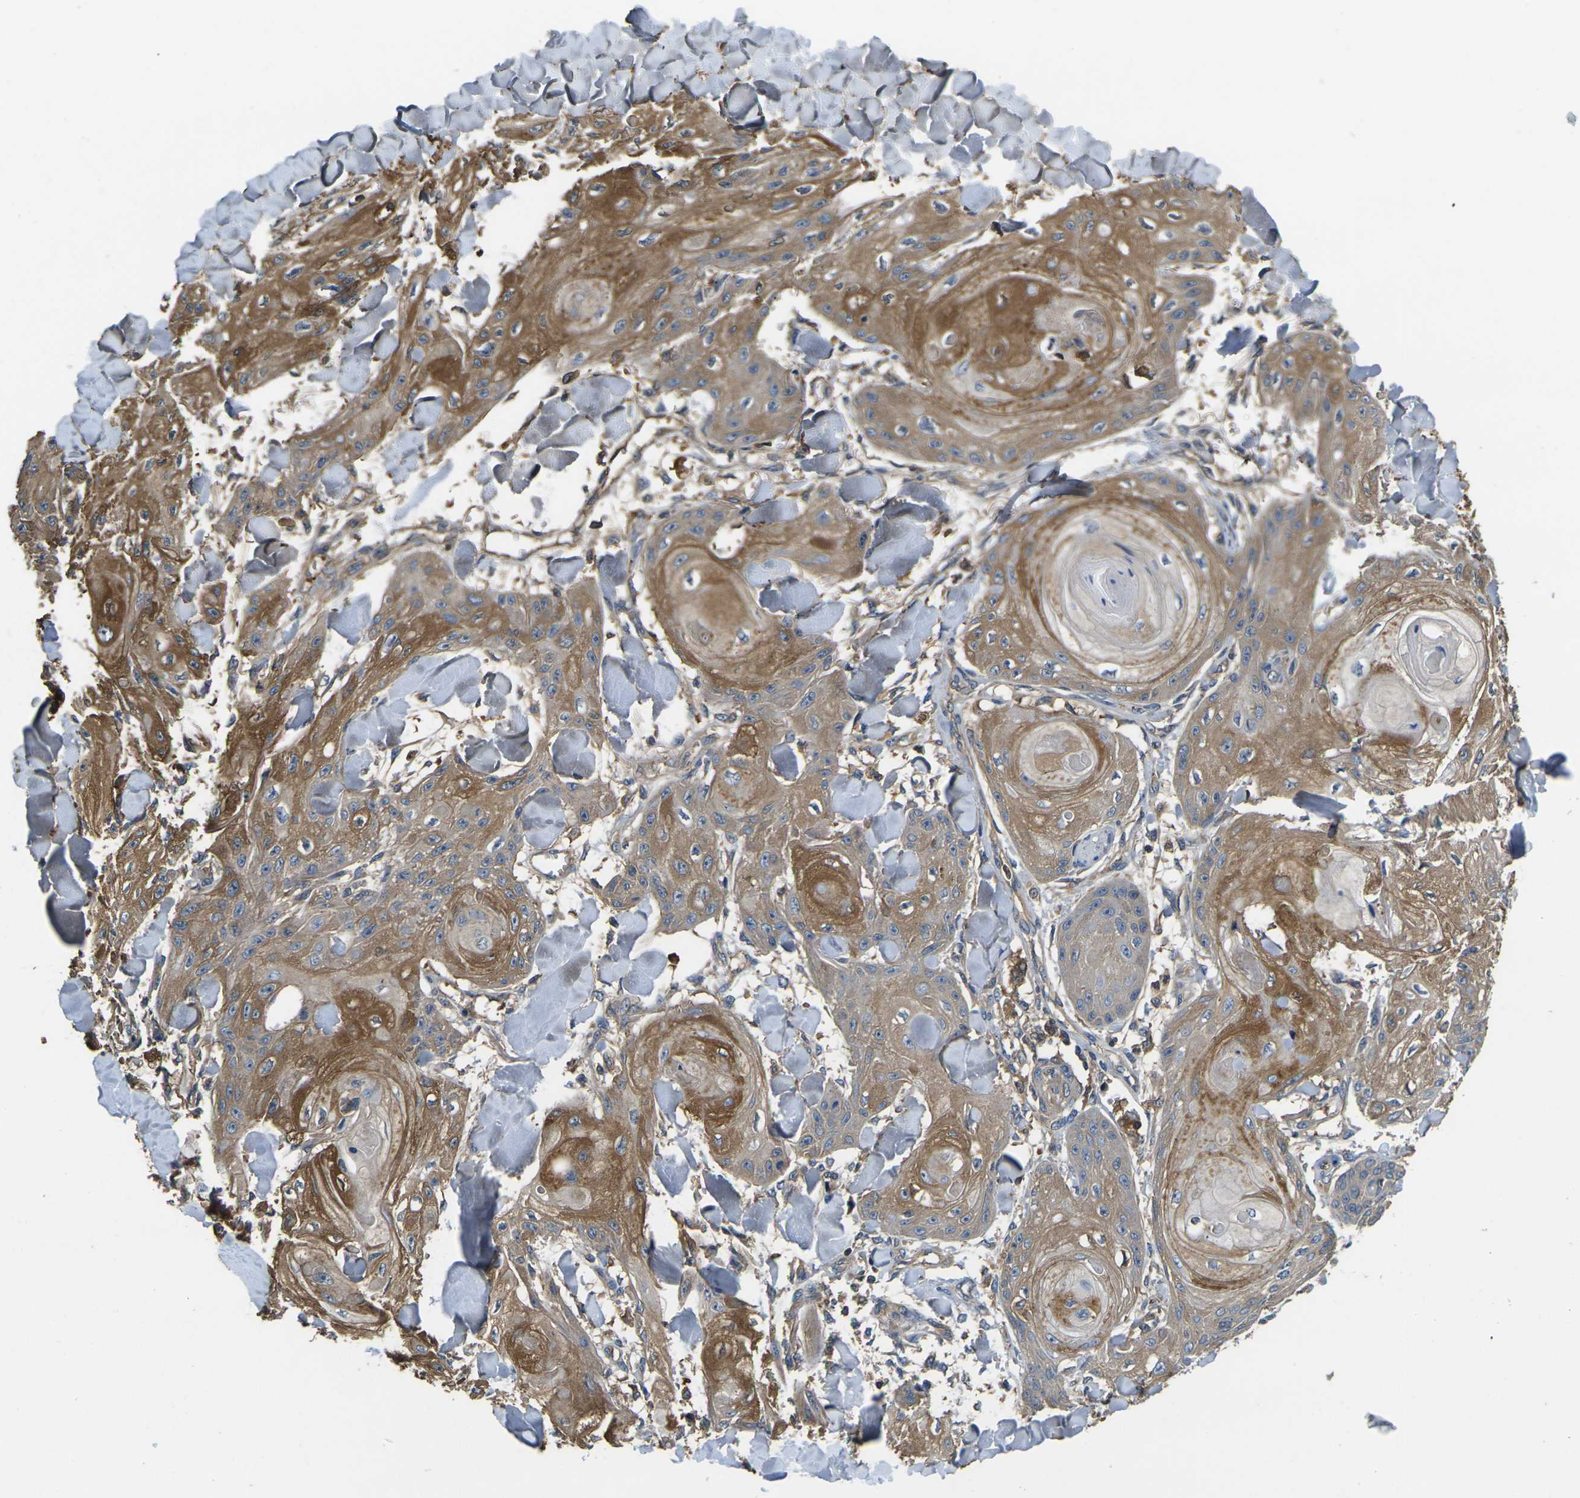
{"staining": {"intensity": "moderate", "quantity": ">75%", "location": "cytoplasmic/membranous"}, "tissue": "skin cancer", "cell_type": "Tumor cells", "image_type": "cancer", "snomed": [{"axis": "morphology", "description": "Squamous cell carcinoma, NOS"}, {"axis": "topography", "description": "Skin"}], "caption": "Moderate cytoplasmic/membranous staining is identified in approximately >75% of tumor cells in skin cancer.", "gene": "HSPG2", "patient": {"sex": "male", "age": 74}}